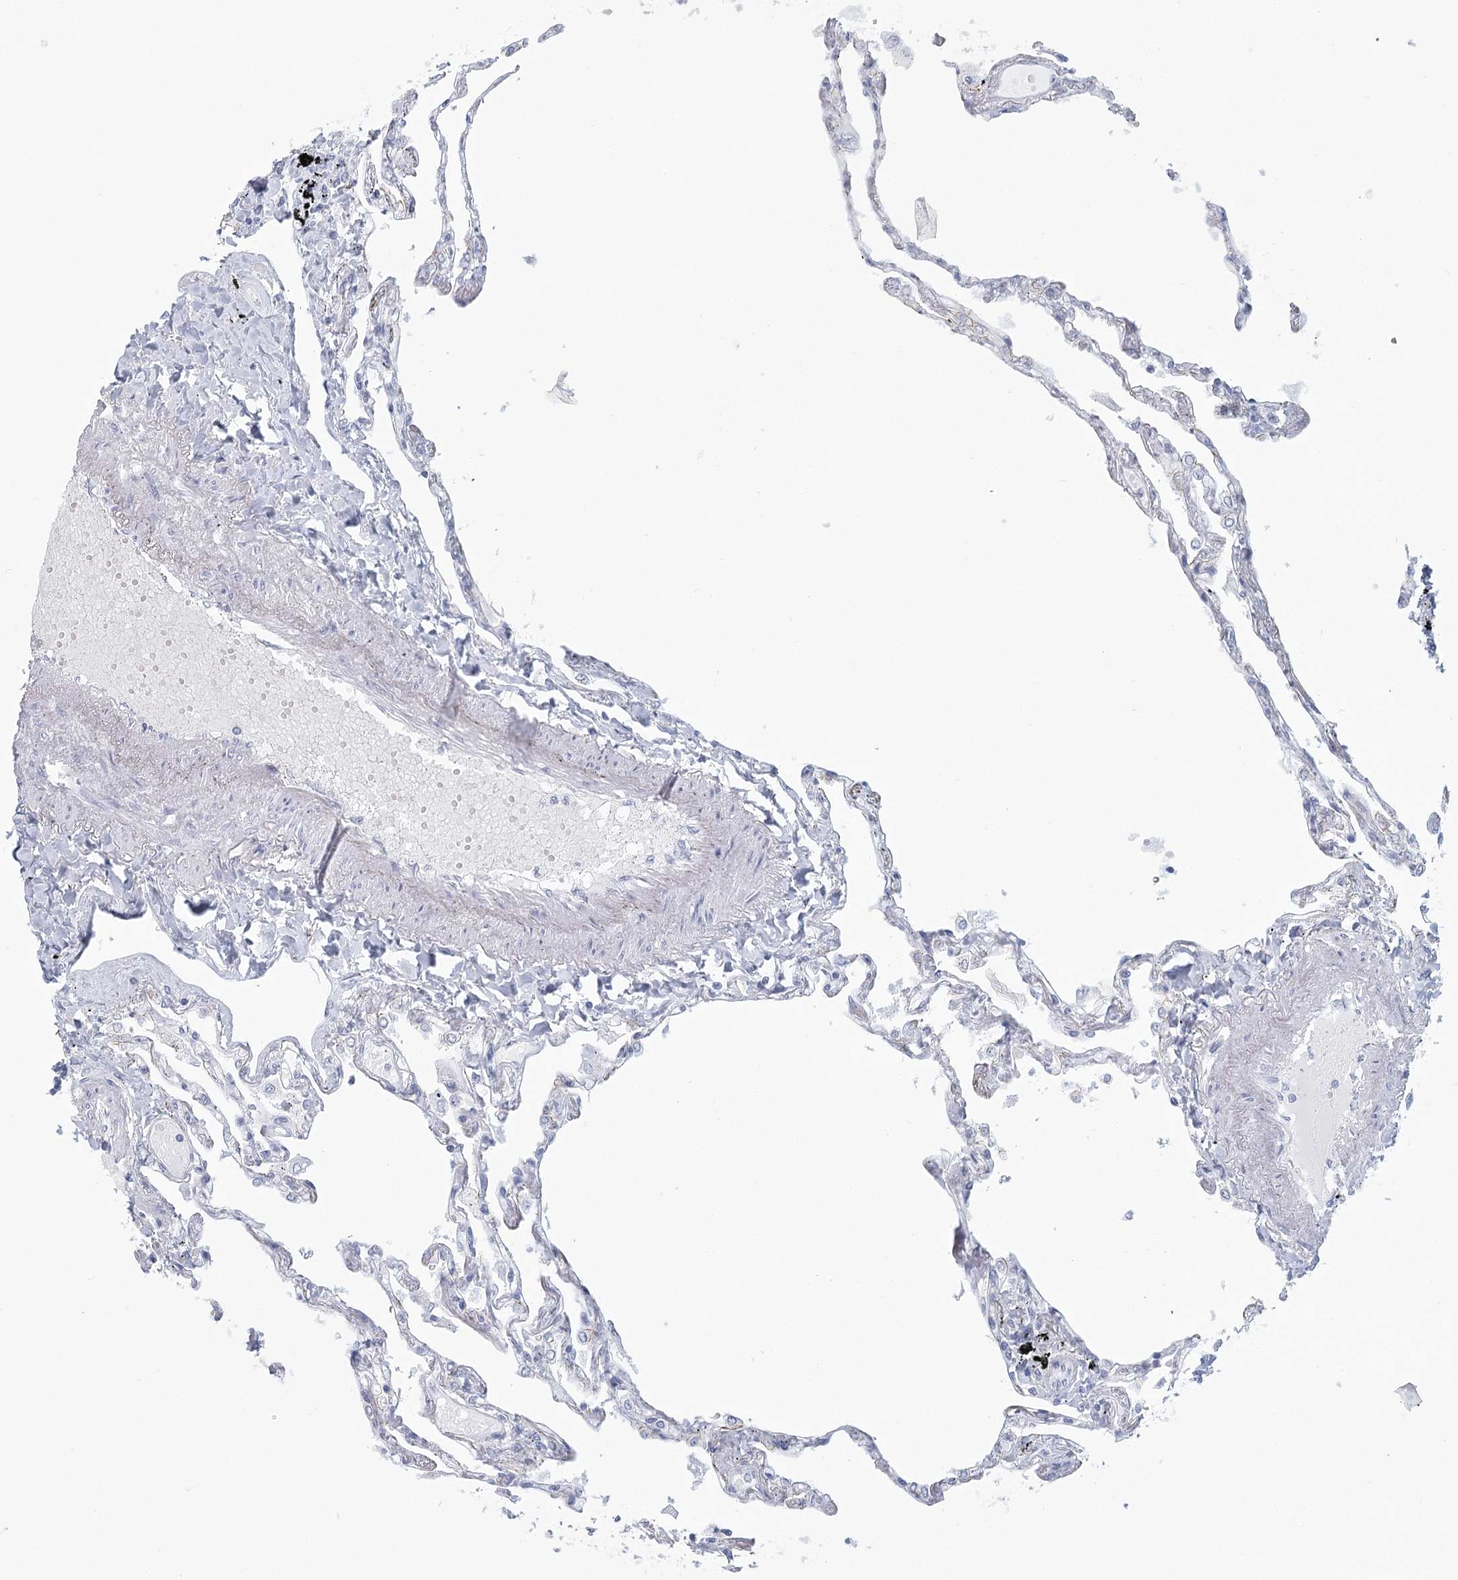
{"staining": {"intensity": "negative", "quantity": "none", "location": "none"}, "tissue": "lung", "cell_type": "Alveolar cells", "image_type": "normal", "snomed": [{"axis": "morphology", "description": "Normal tissue, NOS"}, {"axis": "topography", "description": "Lung"}], "caption": "This is an immunohistochemistry (IHC) micrograph of unremarkable lung. There is no expression in alveolar cells.", "gene": "WNT8B", "patient": {"sex": "female", "age": 67}}